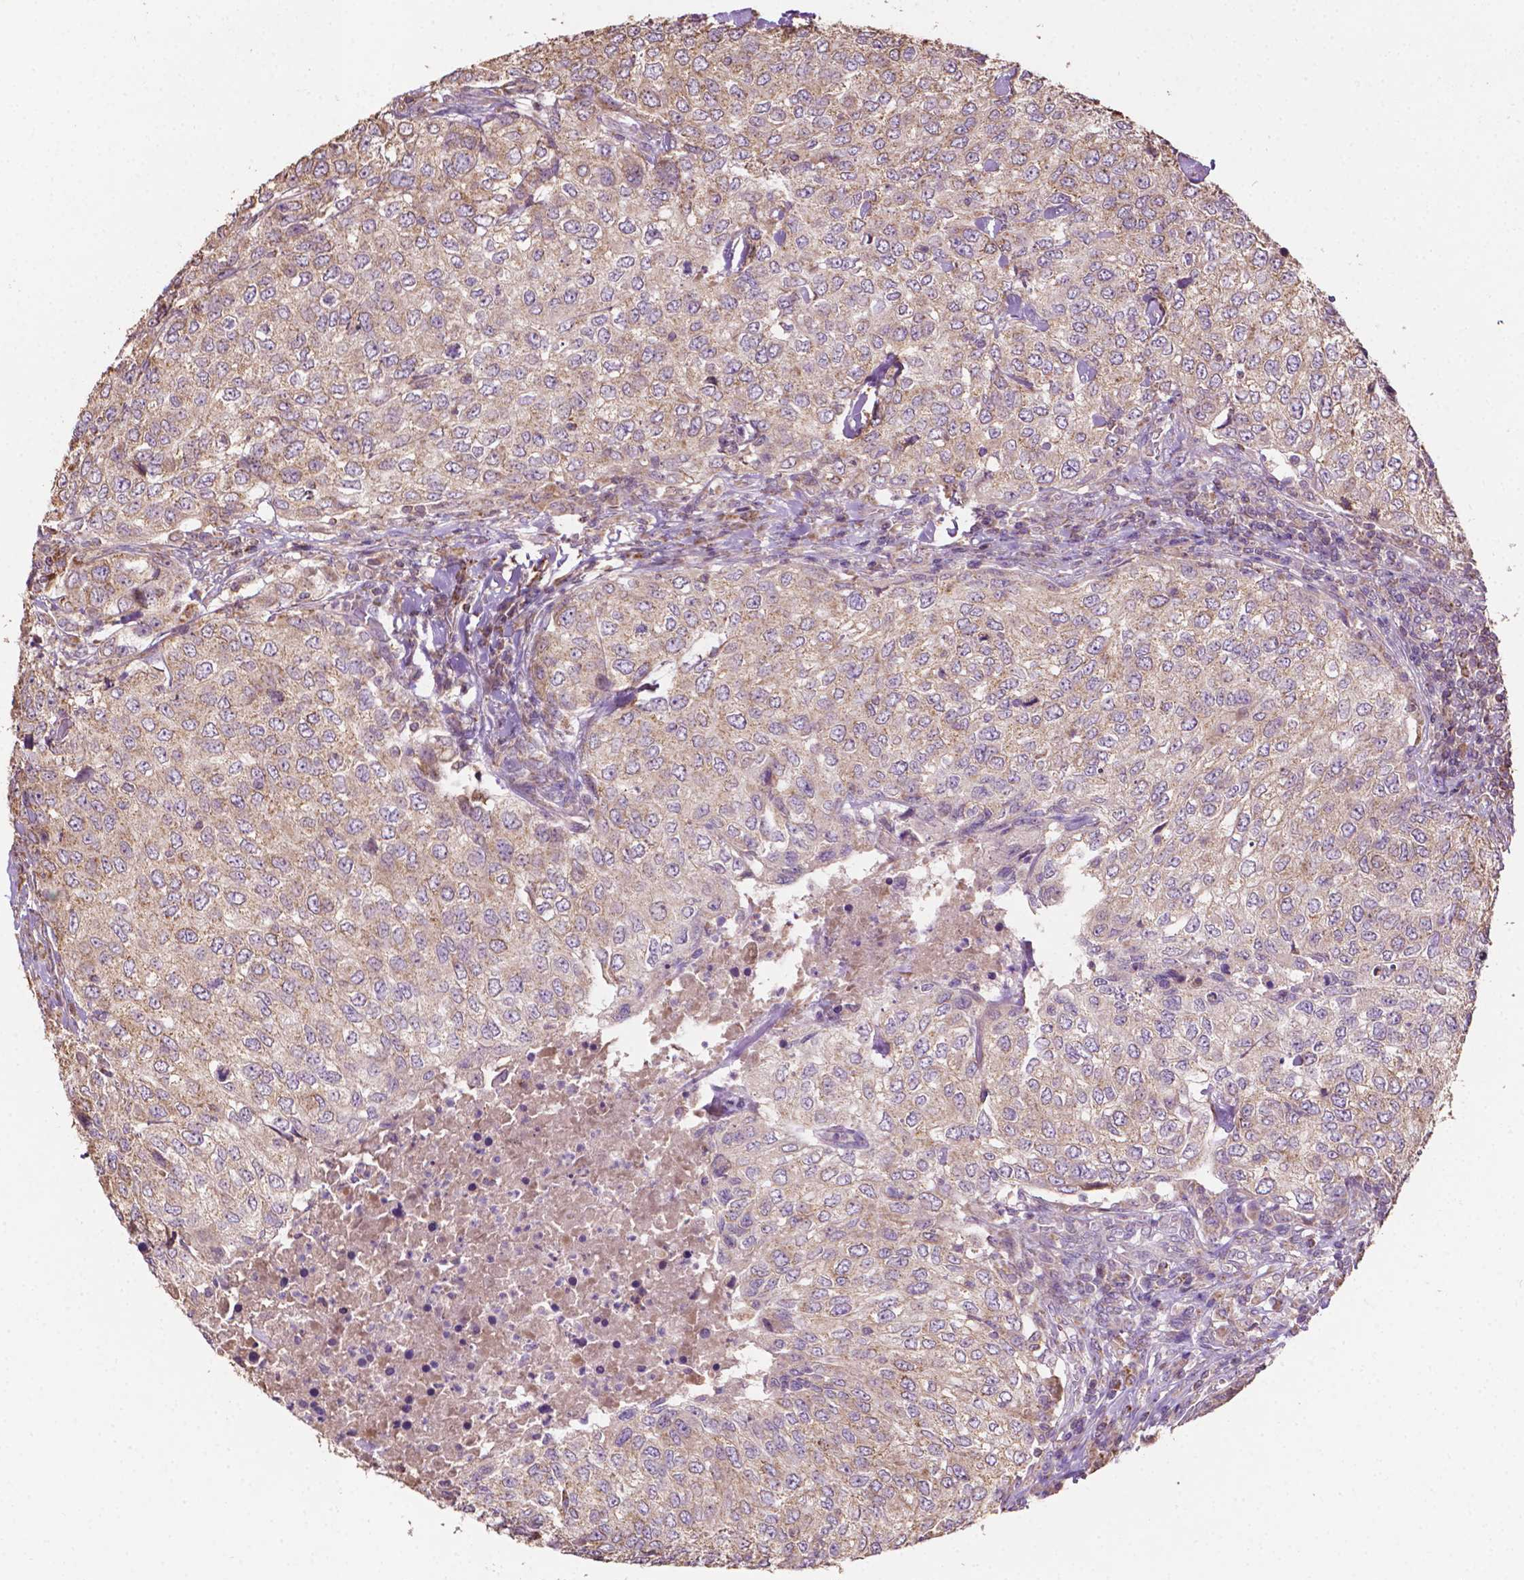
{"staining": {"intensity": "weak", "quantity": "<25%", "location": "cytoplasmic/membranous"}, "tissue": "urothelial cancer", "cell_type": "Tumor cells", "image_type": "cancer", "snomed": [{"axis": "morphology", "description": "Urothelial carcinoma, High grade"}, {"axis": "topography", "description": "Urinary bladder"}], "caption": "Urothelial carcinoma (high-grade) was stained to show a protein in brown. There is no significant positivity in tumor cells.", "gene": "LRR1", "patient": {"sex": "female", "age": 78}}